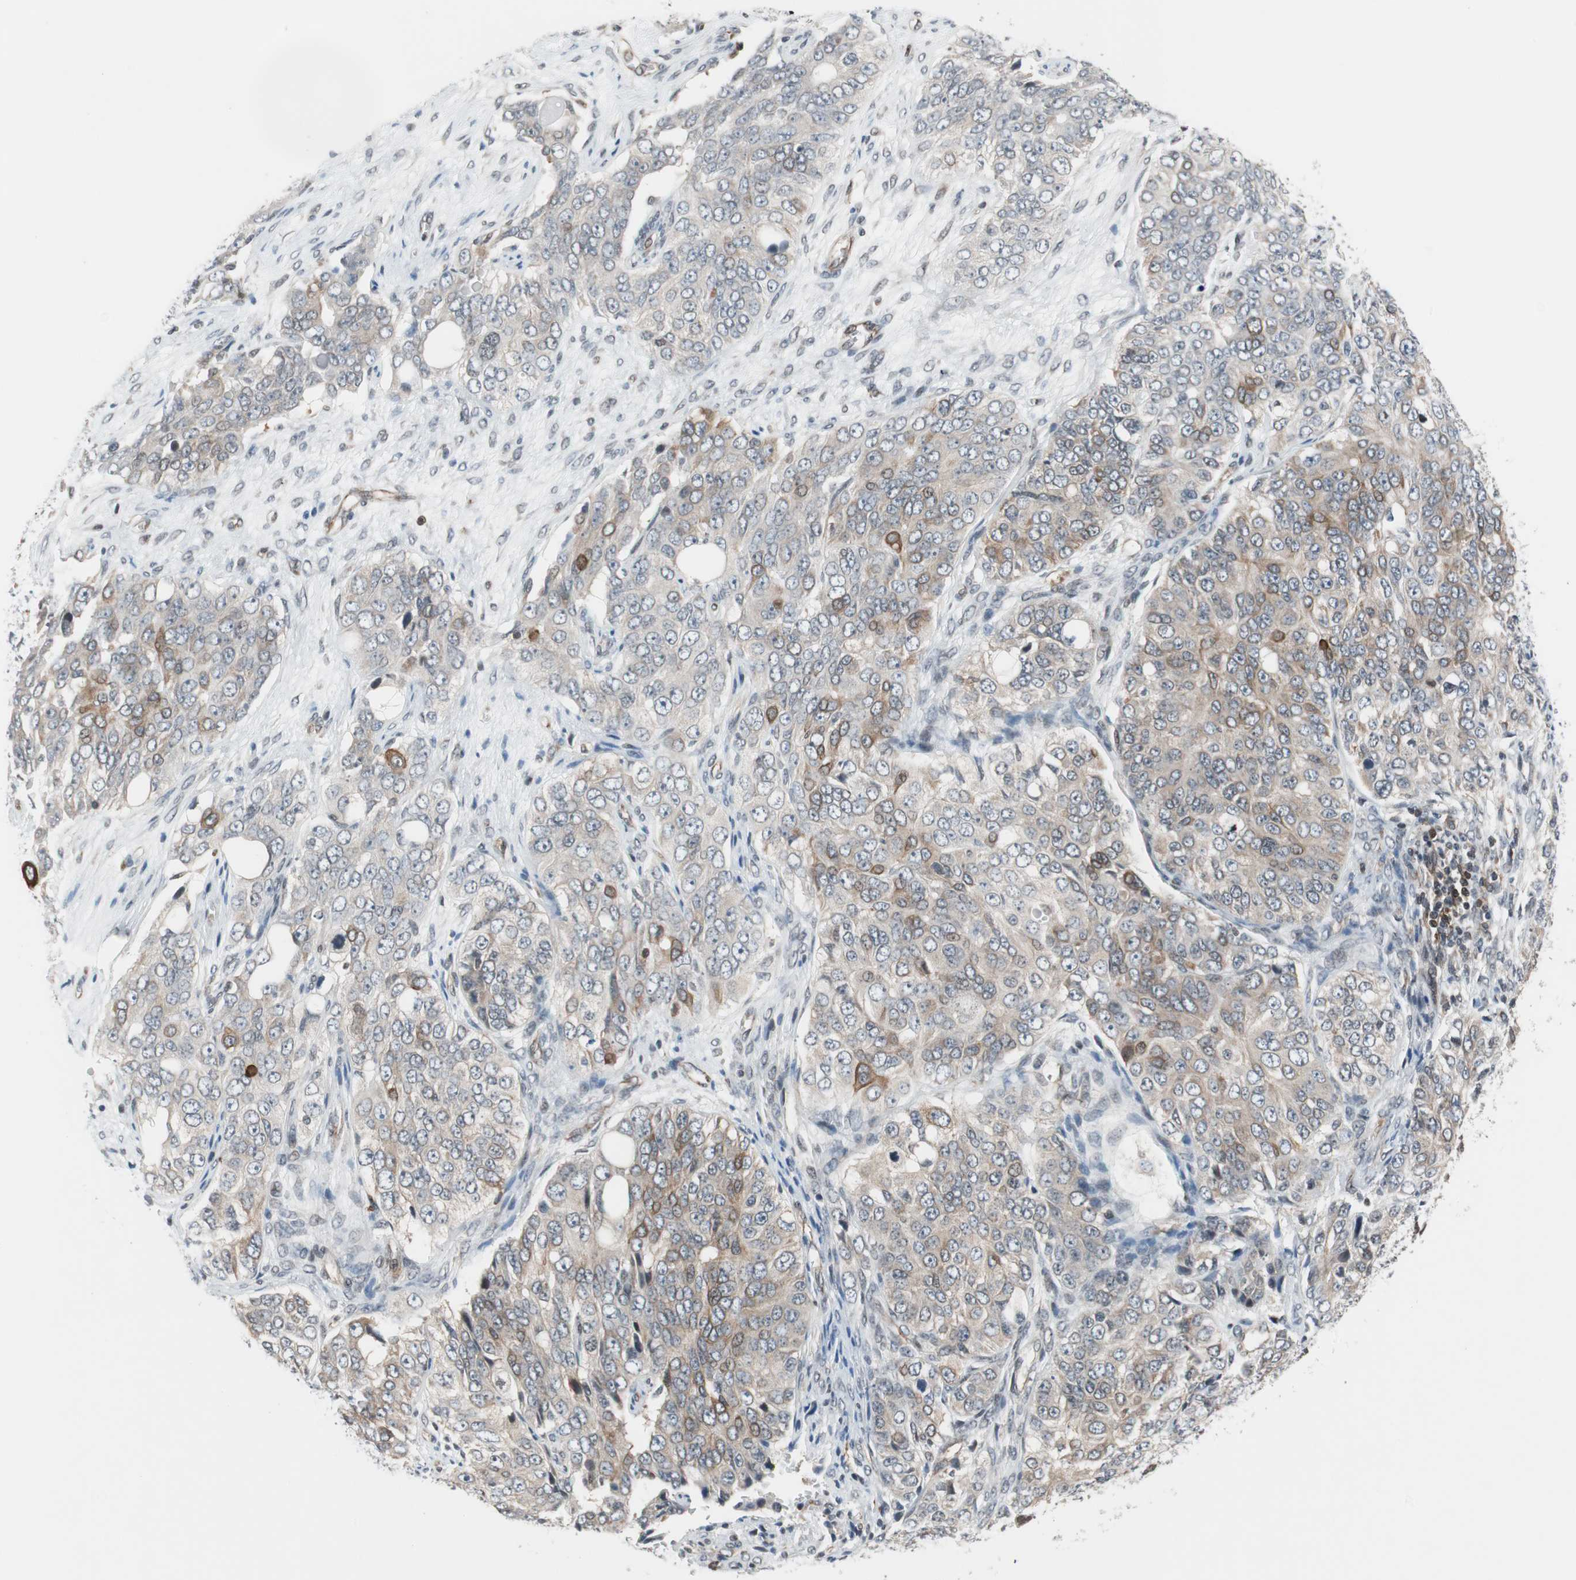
{"staining": {"intensity": "weak", "quantity": "25%-75%", "location": "cytoplasmic/membranous"}, "tissue": "ovarian cancer", "cell_type": "Tumor cells", "image_type": "cancer", "snomed": [{"axis": "morphology", "description": "Carcinoma, endometroid"}, {"axis": "topography", "description": "Ovary"}], "caption": "Immunohistochemical staining of ovarian cancer (endometroid carcinoma) demonstrates low levels of weak cytoplasmic/membranous positivity in about 25%-75% of tumor cells.", "gene": "ZNF512B", "patient": {"sex": "female", "age": 51}}